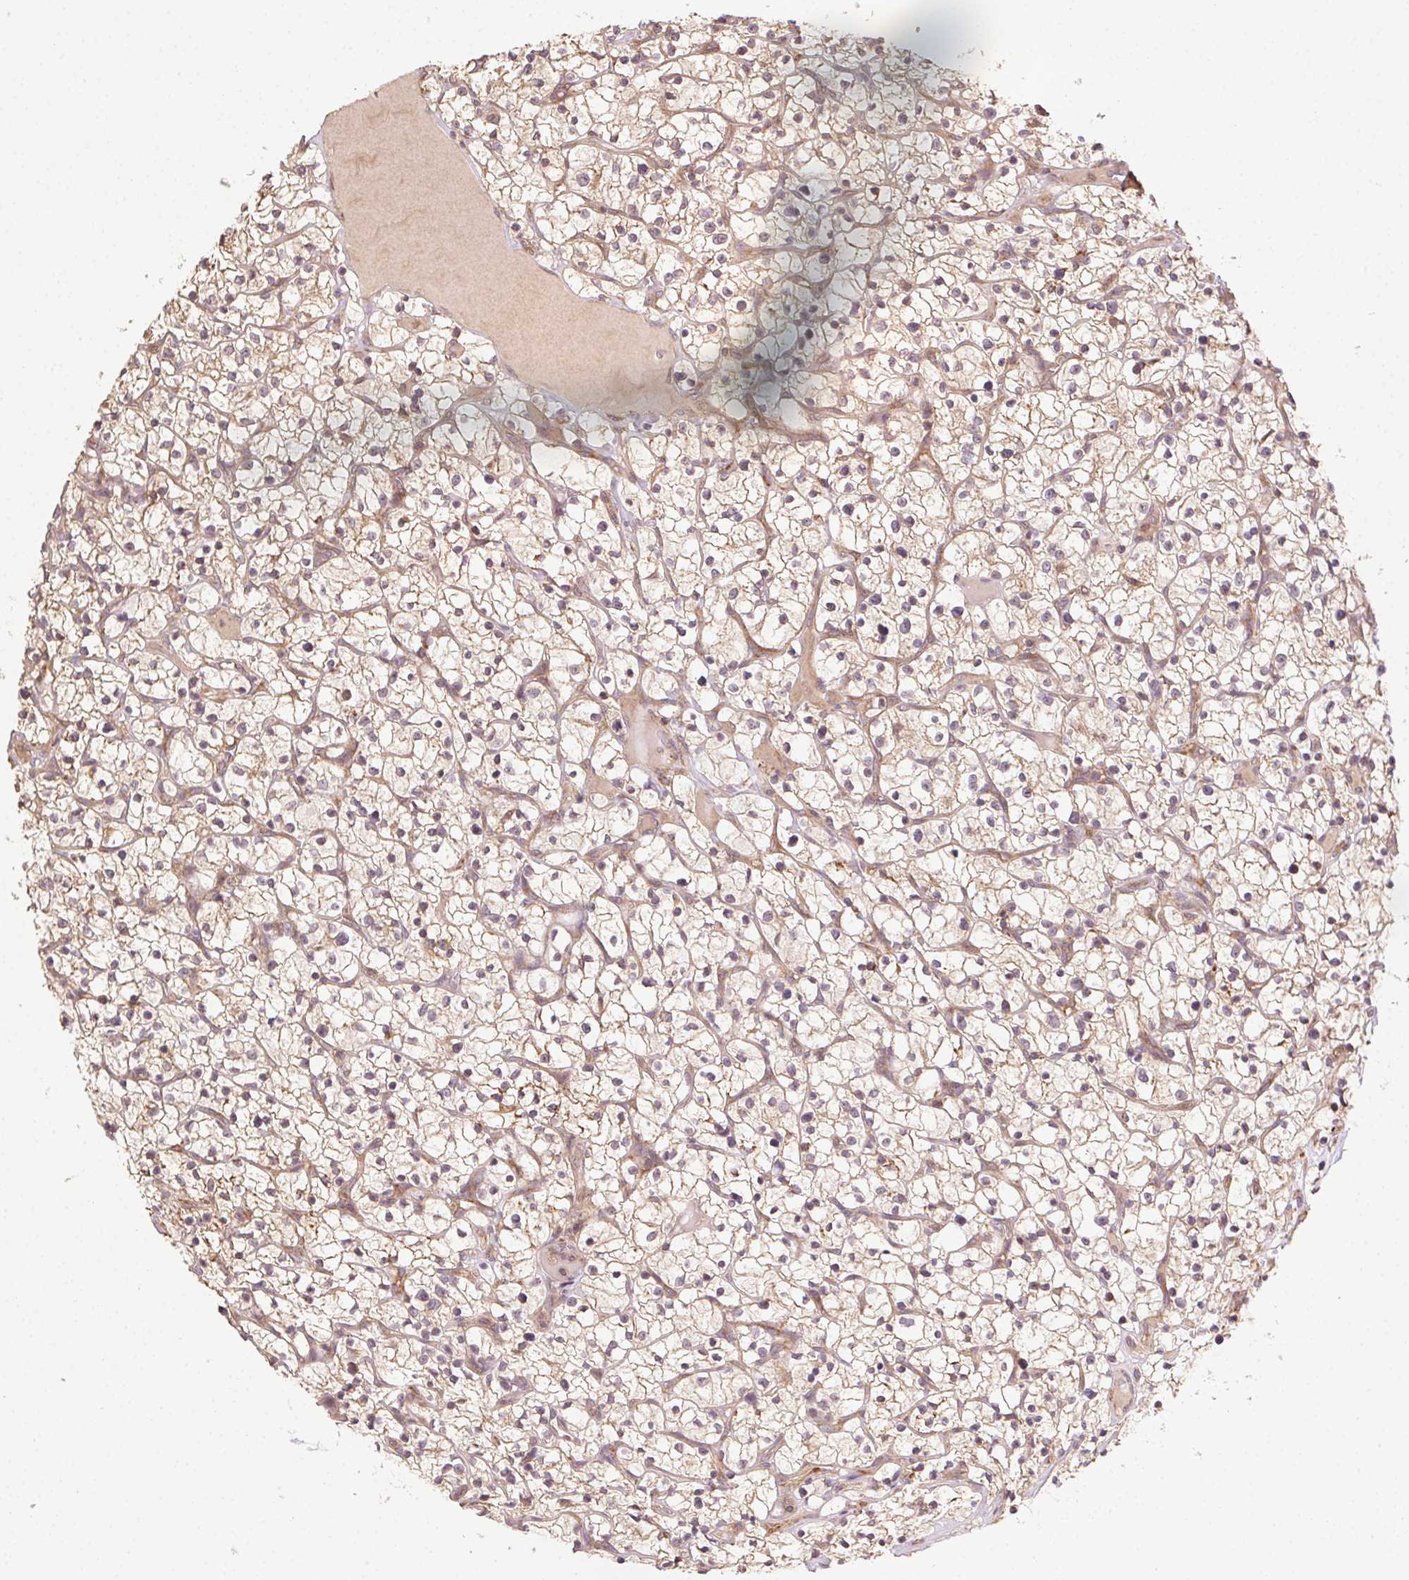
{"staining": {"intensity": "weak", "quantity": "25%-75%", "location": "cytoplasmic/membranous"}, "tissue": "renal cancer", "cell_type": "Tumor cells", "image_type": "cancer", "snomed": [{"axis": "morphology", "description": "Adenocarcinoma, NOS"}, {"axis": "topography", "description": "Kidney"}], "caption": "Human adenocarcinoma (renal) stained with a brown dye displays weak cytoplasmic/membranous positive staining in about 25%-75% of tumor cells.", "gene": "KLHL15", "patient": {"sex": "female", "age": 64}}